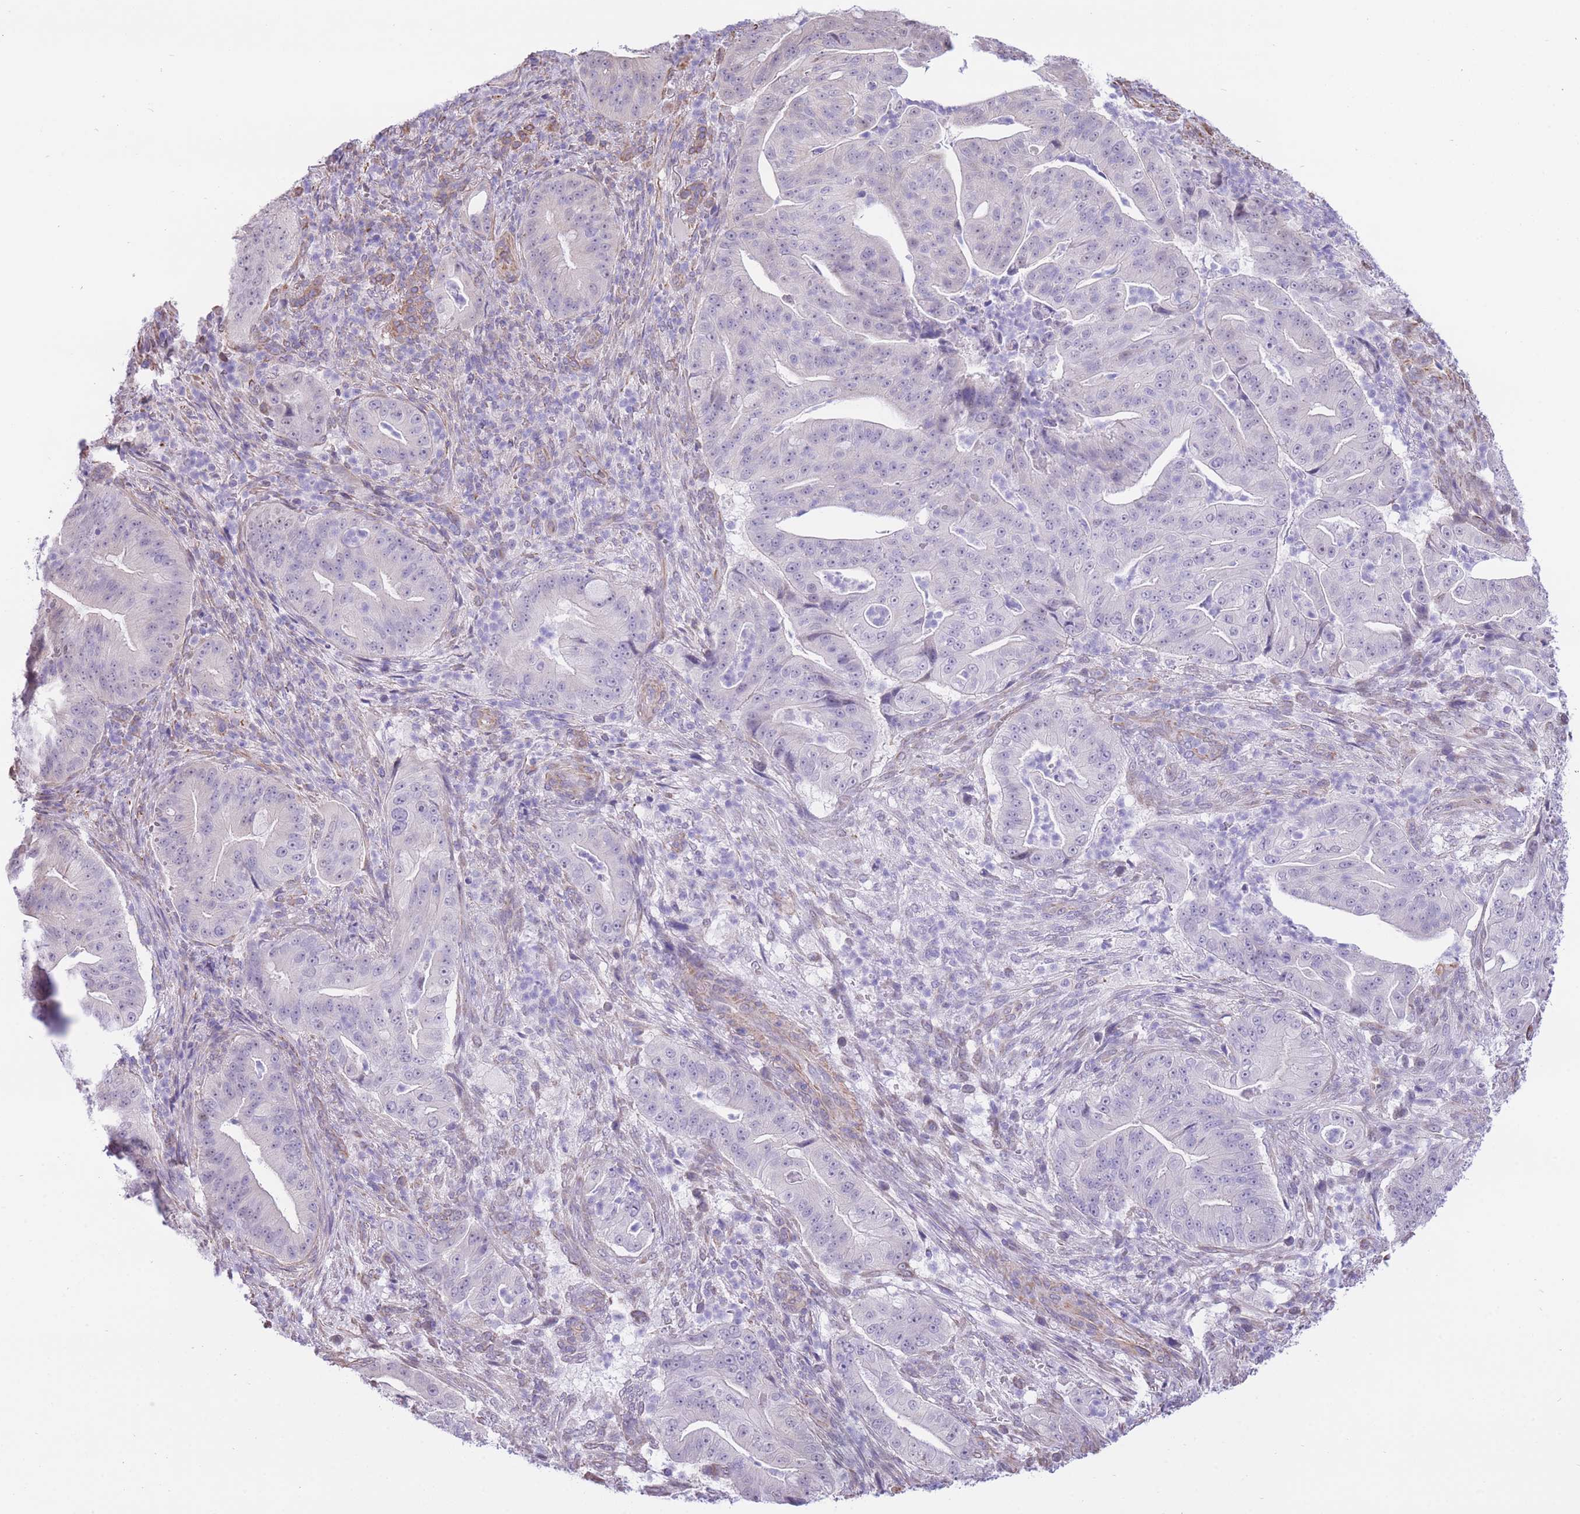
{"staining": {"intensity": "negative", "quantity": "none", "location": "none"}, "tissue": "pancreatic cancer", "cell_type": "Tumor cells", "image_type": "cancer", "snomed": [{"axis": "morphology", "description": "Adenocarcinoma, NOS"}, {"axis": "topography", "description": "Pancreas"}], "caption": "Tumor cells show no significant protein staining in pancreatic cancer.", "gene": "PSG8", "patient": {"sex": "male", "age": 71}}